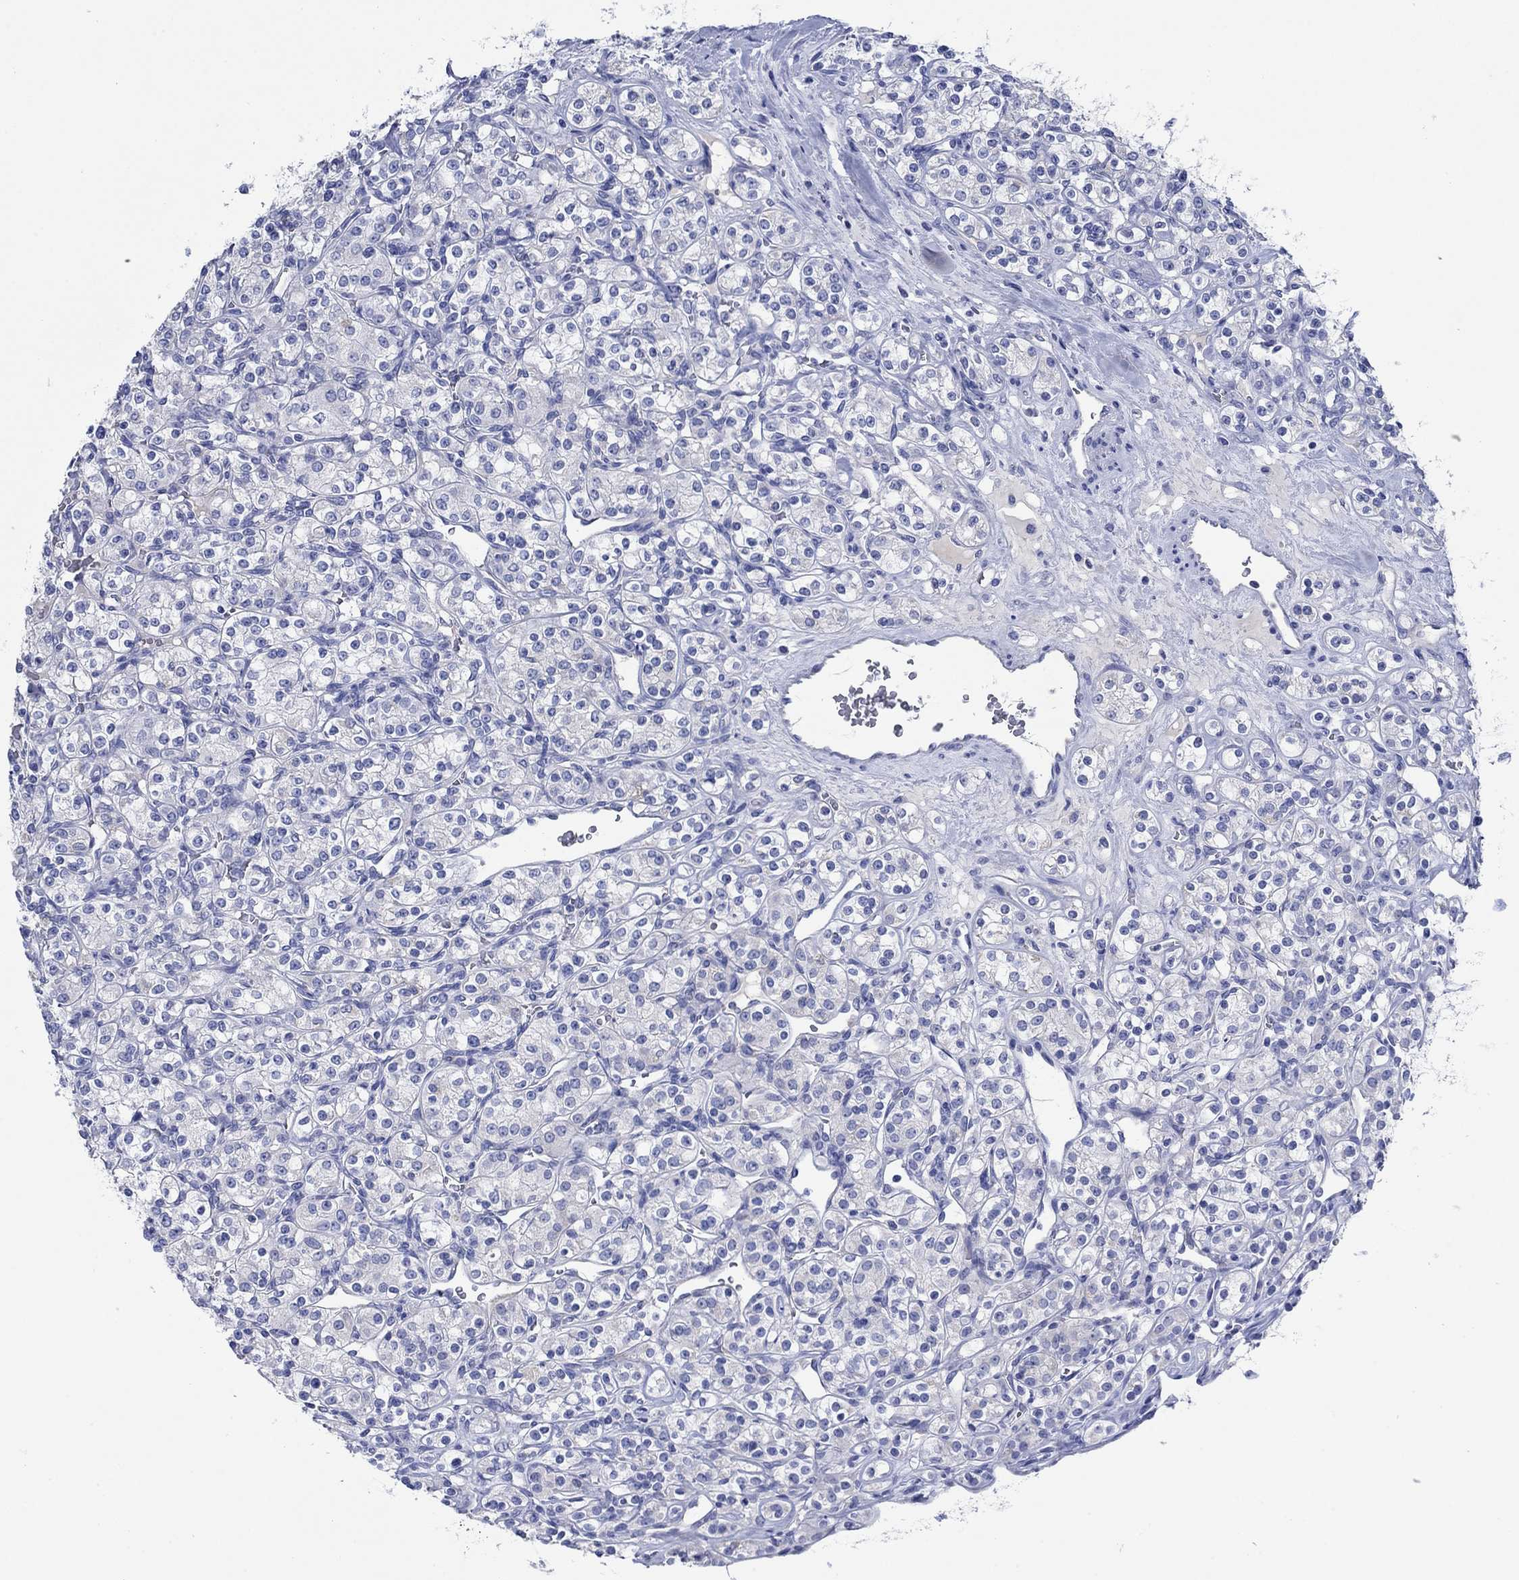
{"staining": {"intensity": "negative", "quantity": "none", "location": "none"}, "tissue": "renal cancer", "cell_type": "Tumor cells", "image_type": "cancer", "snomed": [{"axis": "morphology", "description": "Adenocarcinoma, NOS"}, {"axis": "topography", "description": "Kidney"}], "caption": "The IHC micrograph has no significant positivity in tumor cells of renal cancer tissue.", "gene": "TRIM16", "patient": {"sex": "male", "age": 77}}